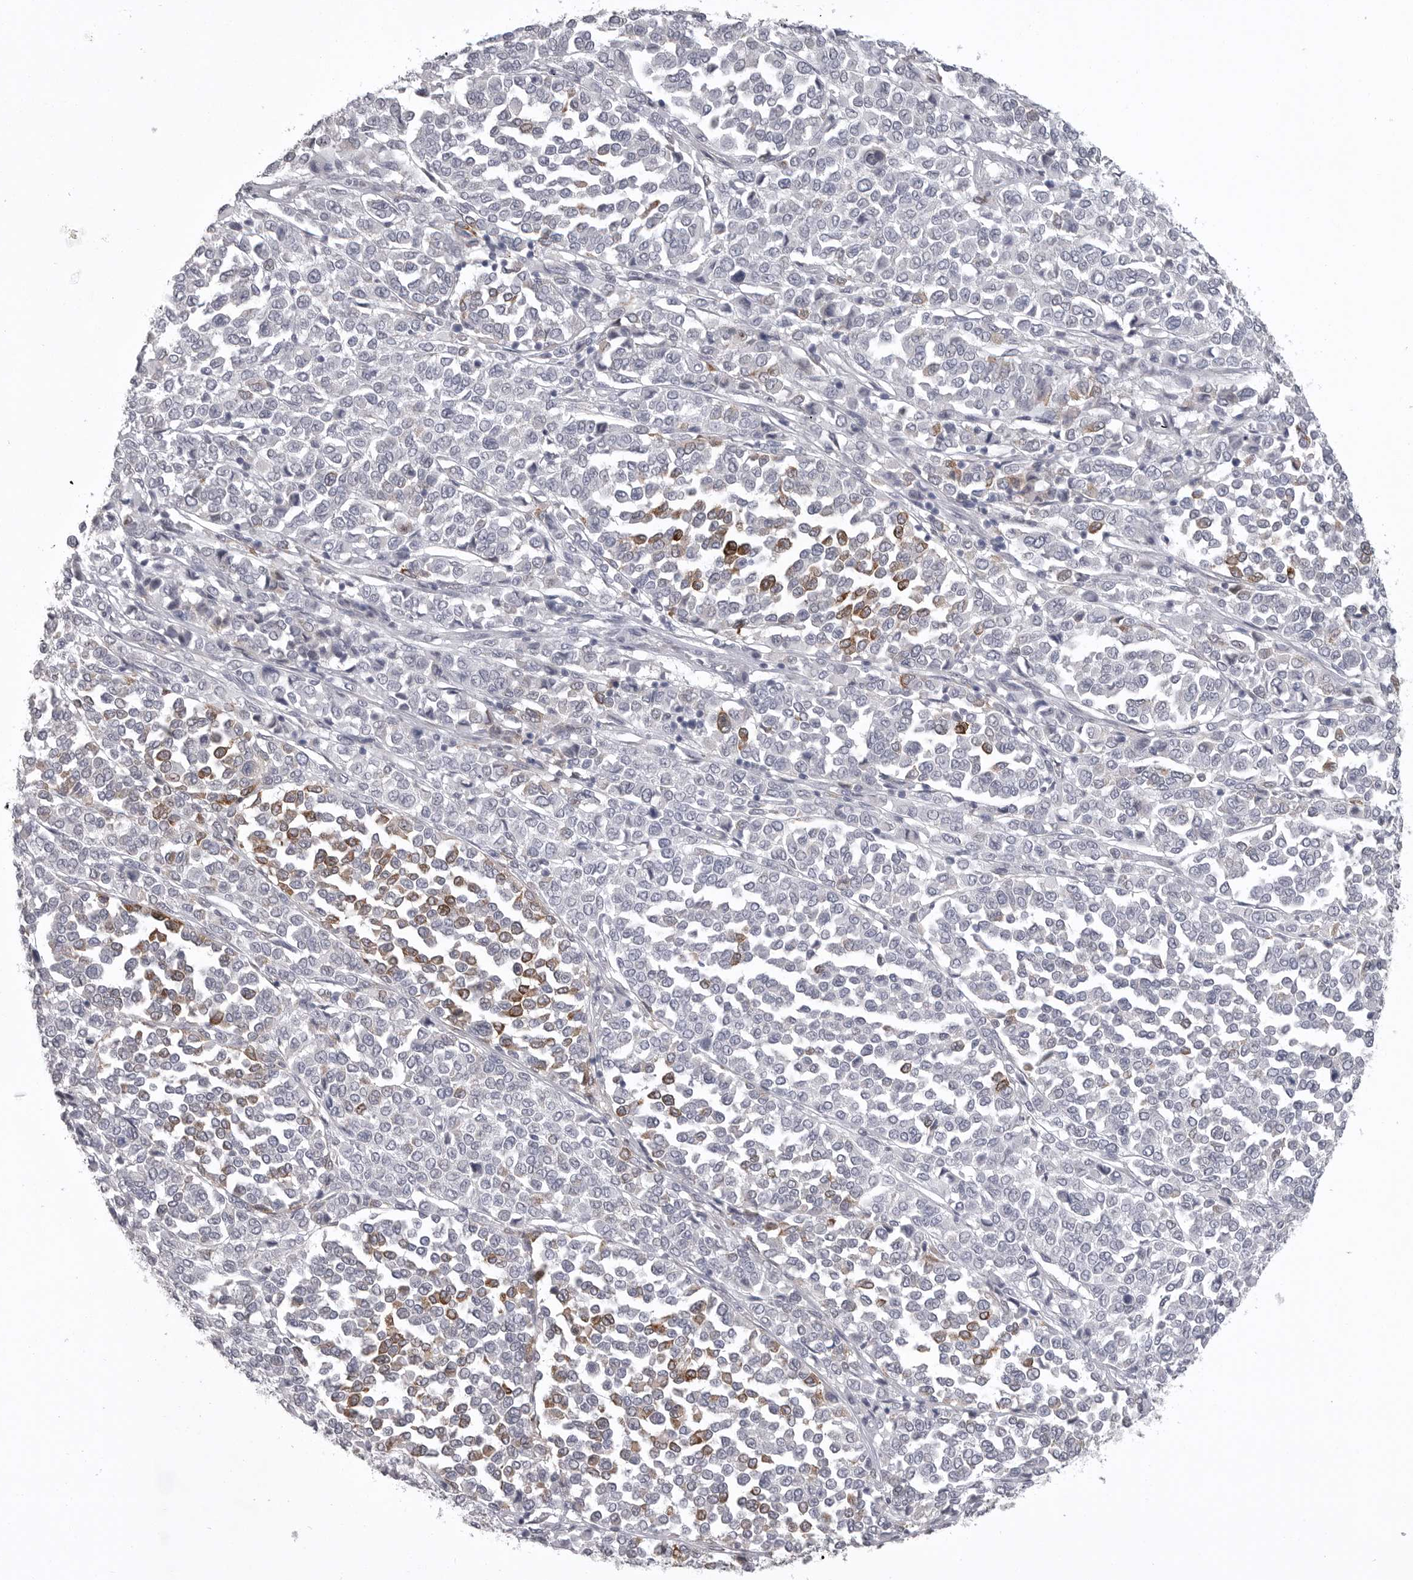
{"staining": {"intensity": "moderate", "quantity": "<25%", "location": "cytoplasmic/membranous"}, "tissue": "melanoma", "cell_type": "Tumor cells", "image_type": "cancer", "snomed": [{"axis": "morphology", "description": "Malignant melanoma, Metastatic site"}, {"axis": "topography", "description": "Pancreas"}], "caption": "High-power microscopy captured an immunohistochemistry histopathology image of malignant melanoma (metastatic site), revealing moderate cytoplasmic/membranous positivity in approximately <25% of tumor cells.", "gene": "SERPING1", "patient": {"sex": "female", "age": 30}}